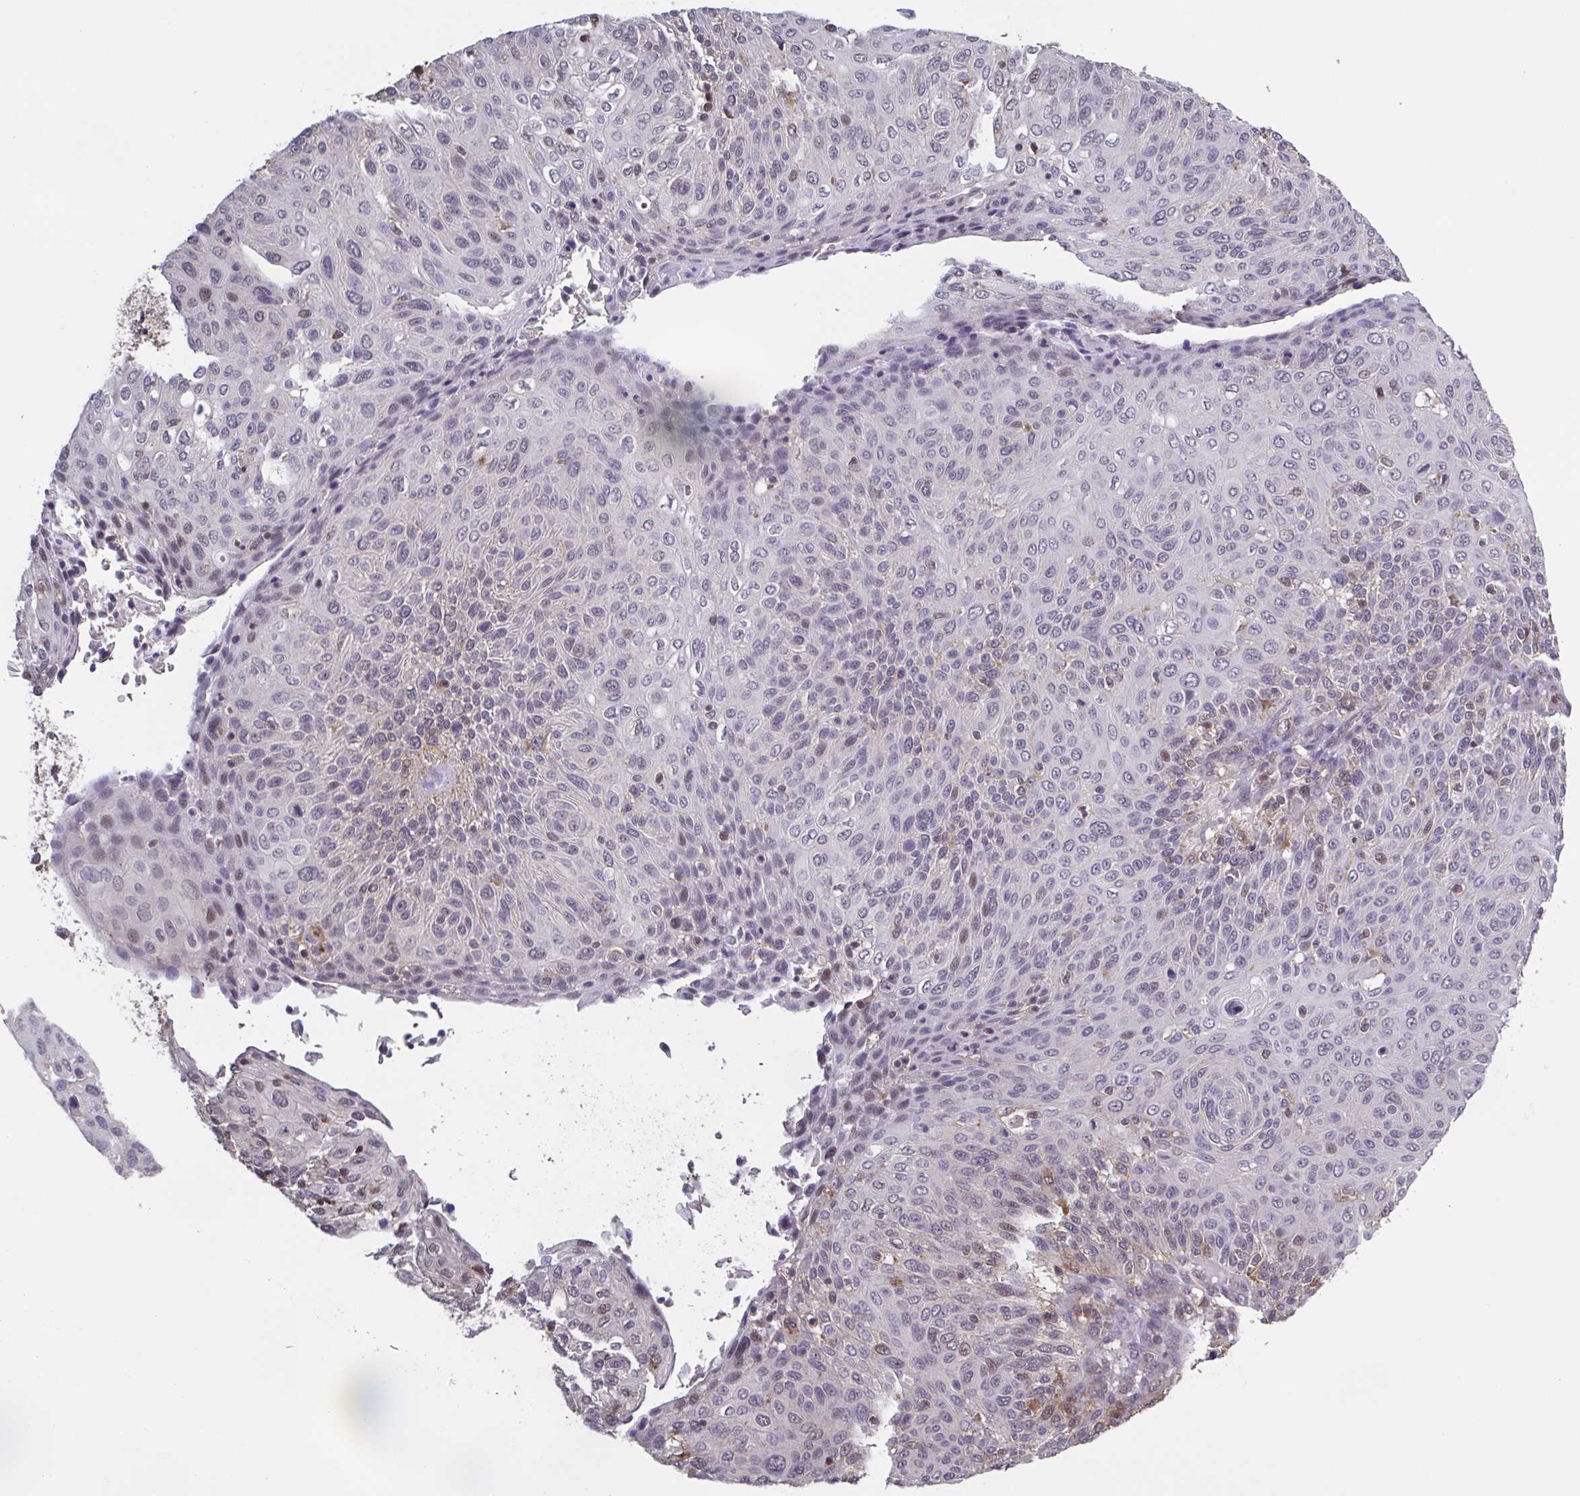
{"staining": {"intensity": "negative", "quantity": "none", "location": "none"}, "tissue": "cervical cancer", "cell_type": "Tumor cells", "image_type": "cancer", "snomed": [{"axis": "morphology", "description": "Squamous cell carcinoma, NOS"}, {"axis": "topography", "description": "Cervix"}], "caption": "Tumor cells are negative for brown protein staining in cervical cancer.", "gene": "ZNF200", "patient": {"sex": "female", "age": 31}}